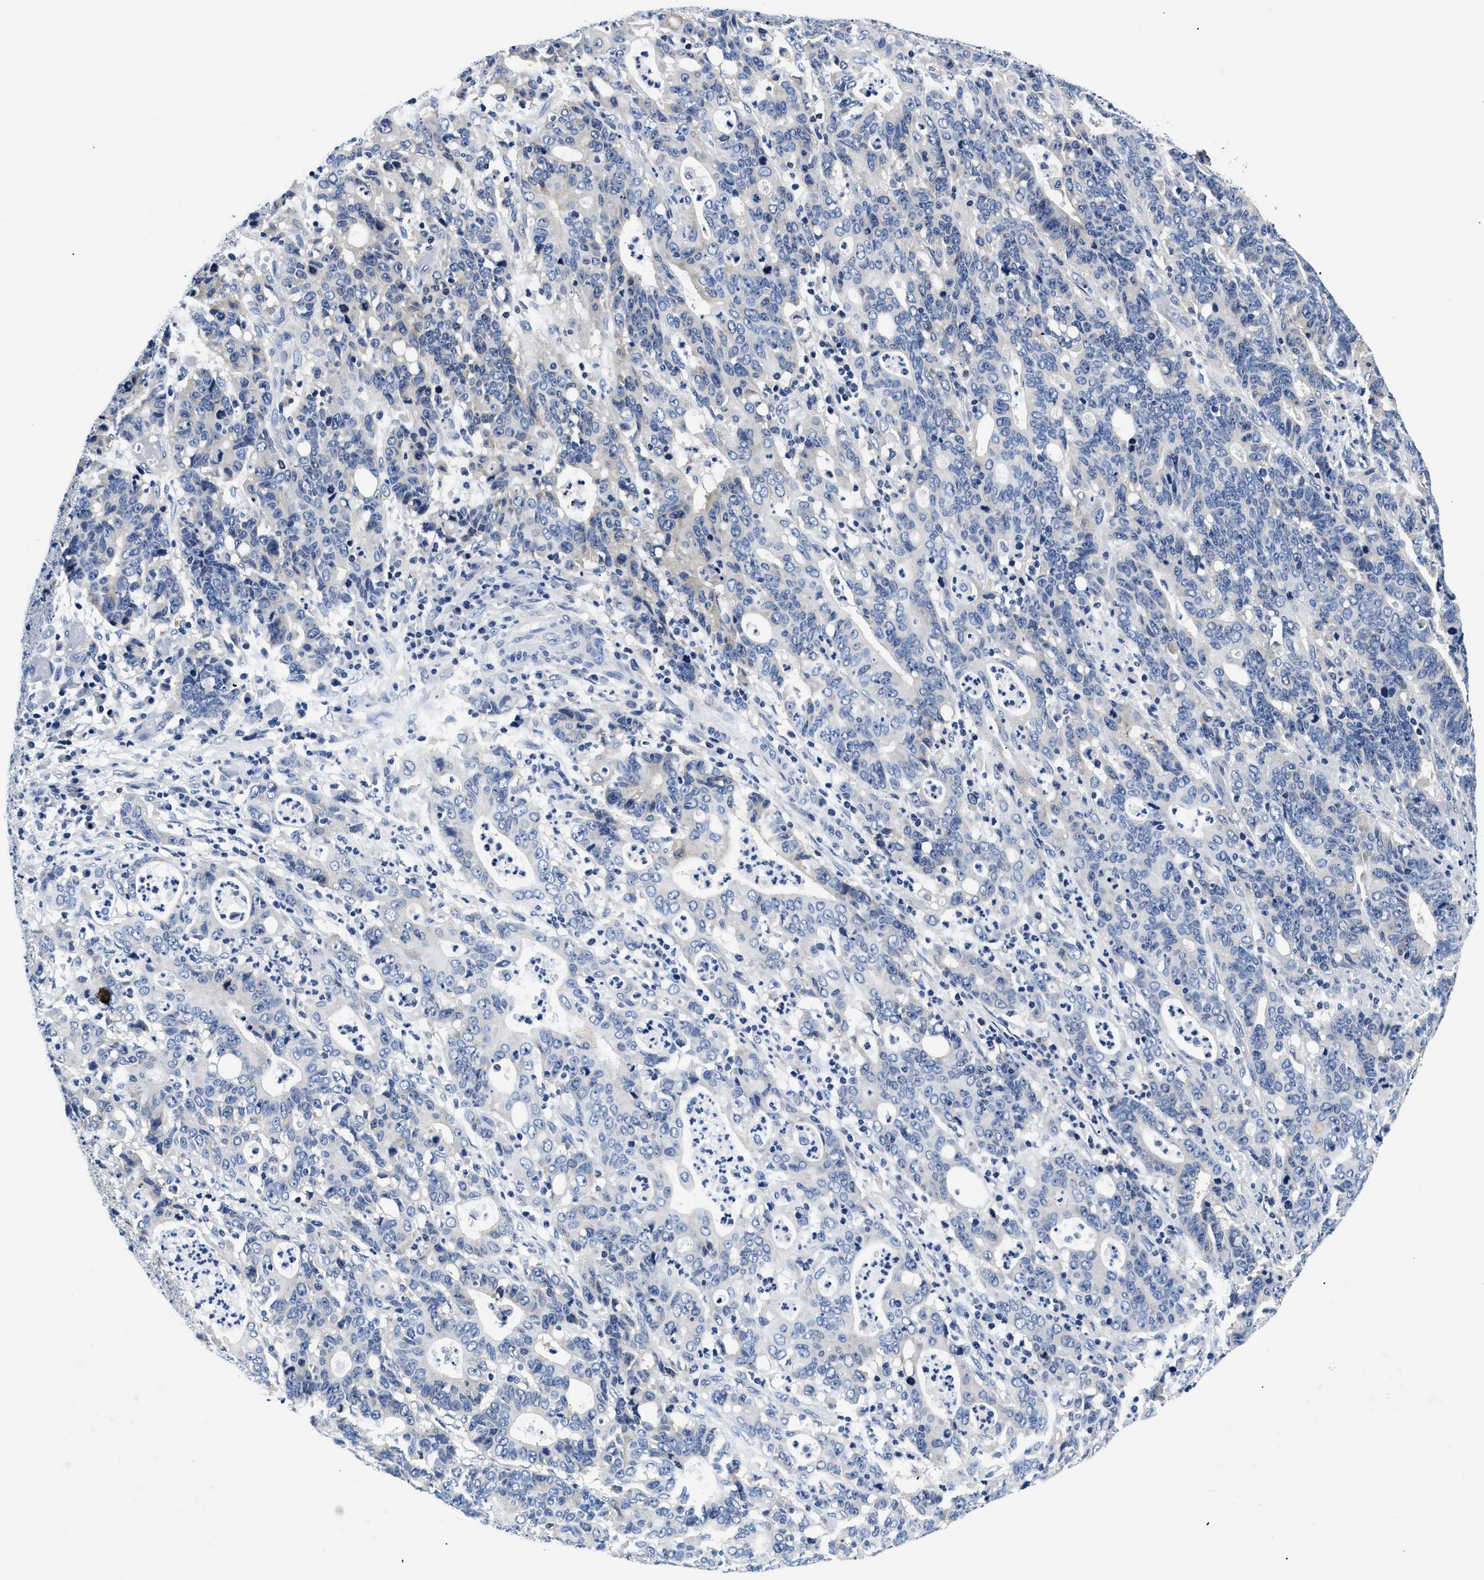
{"staining": {"intensity": "weak", "quantity": "<25%", "location": "cytoplasmic/membranous"}, "tissue": "stomach cancer", "cell_type": "Tumor cells", "image_type": "cancer", "snomed": [{"axis": "morphology", "description": "Adenocarcinoma, NOS"}, {"axis": "topography", "description": "Stomach, upper"}], "caption": "Immunohistochemical staining of stomach adenocarcinoma exhibits no significant expression in tumor cells.", "gene": "MEA1", "patient": {"sex": "male", "age": 69}}